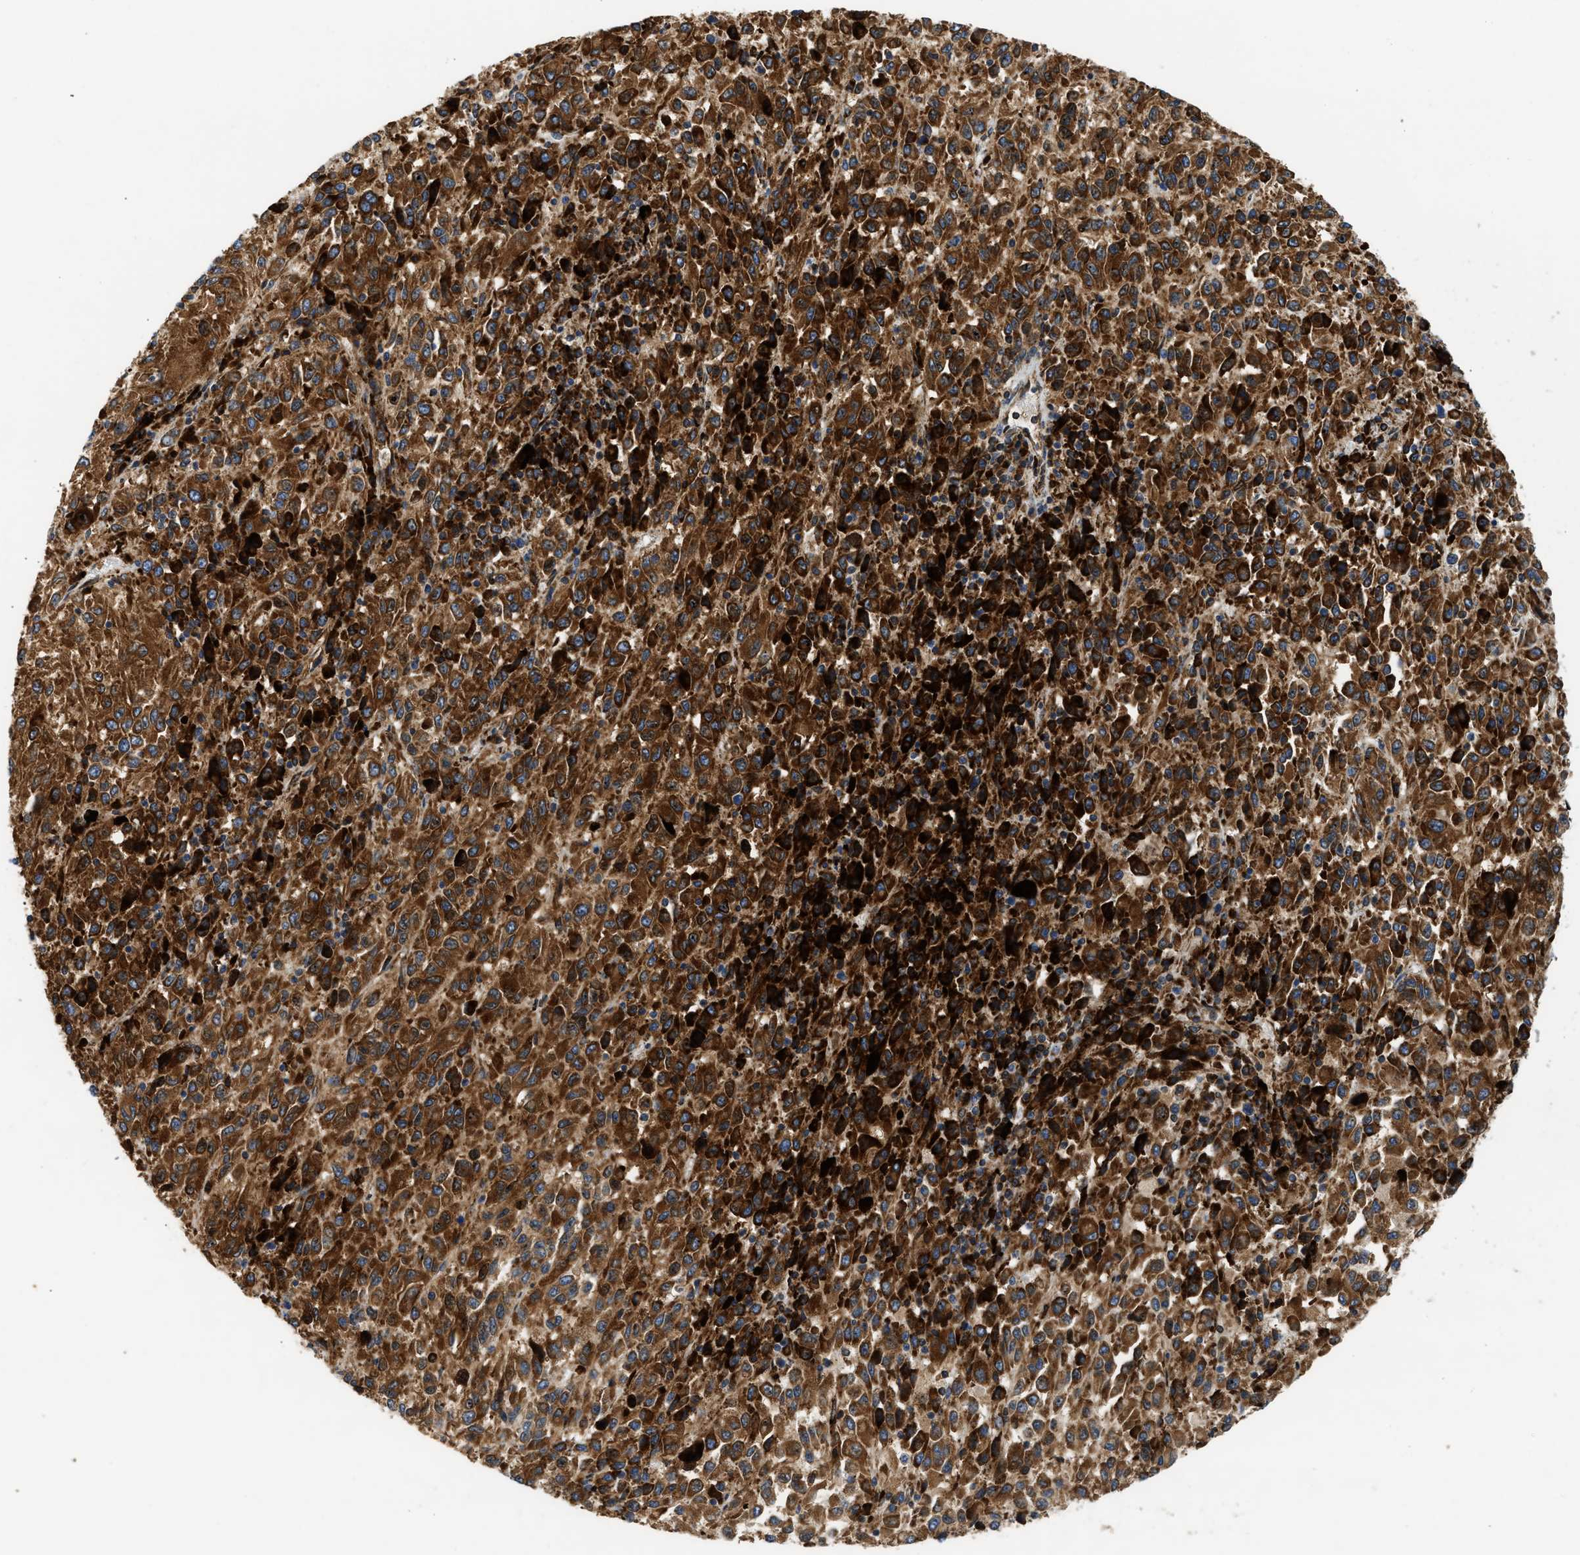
{"staining": {"intensity": "strong", "quantity": ">75%", "location": "cytoplasmic/membranous"}, "tissue": "melanoma", "cell_type": "Tumor cells", "image_type": "cancer", "snomed": [{"axis": "morphology", "description": "Malignant melanoma, Metastatic site"}, {"axis": "topography", "description": "Lung"}], "caption": "Protein expression analysis of malignant melanoma (metastatic site) demonstrates strong cytoplasmic/membranous positivity in about >75% of tumor cells.", "gene": "AMZ1", "patient": {"sex": "male", "age": 64}}